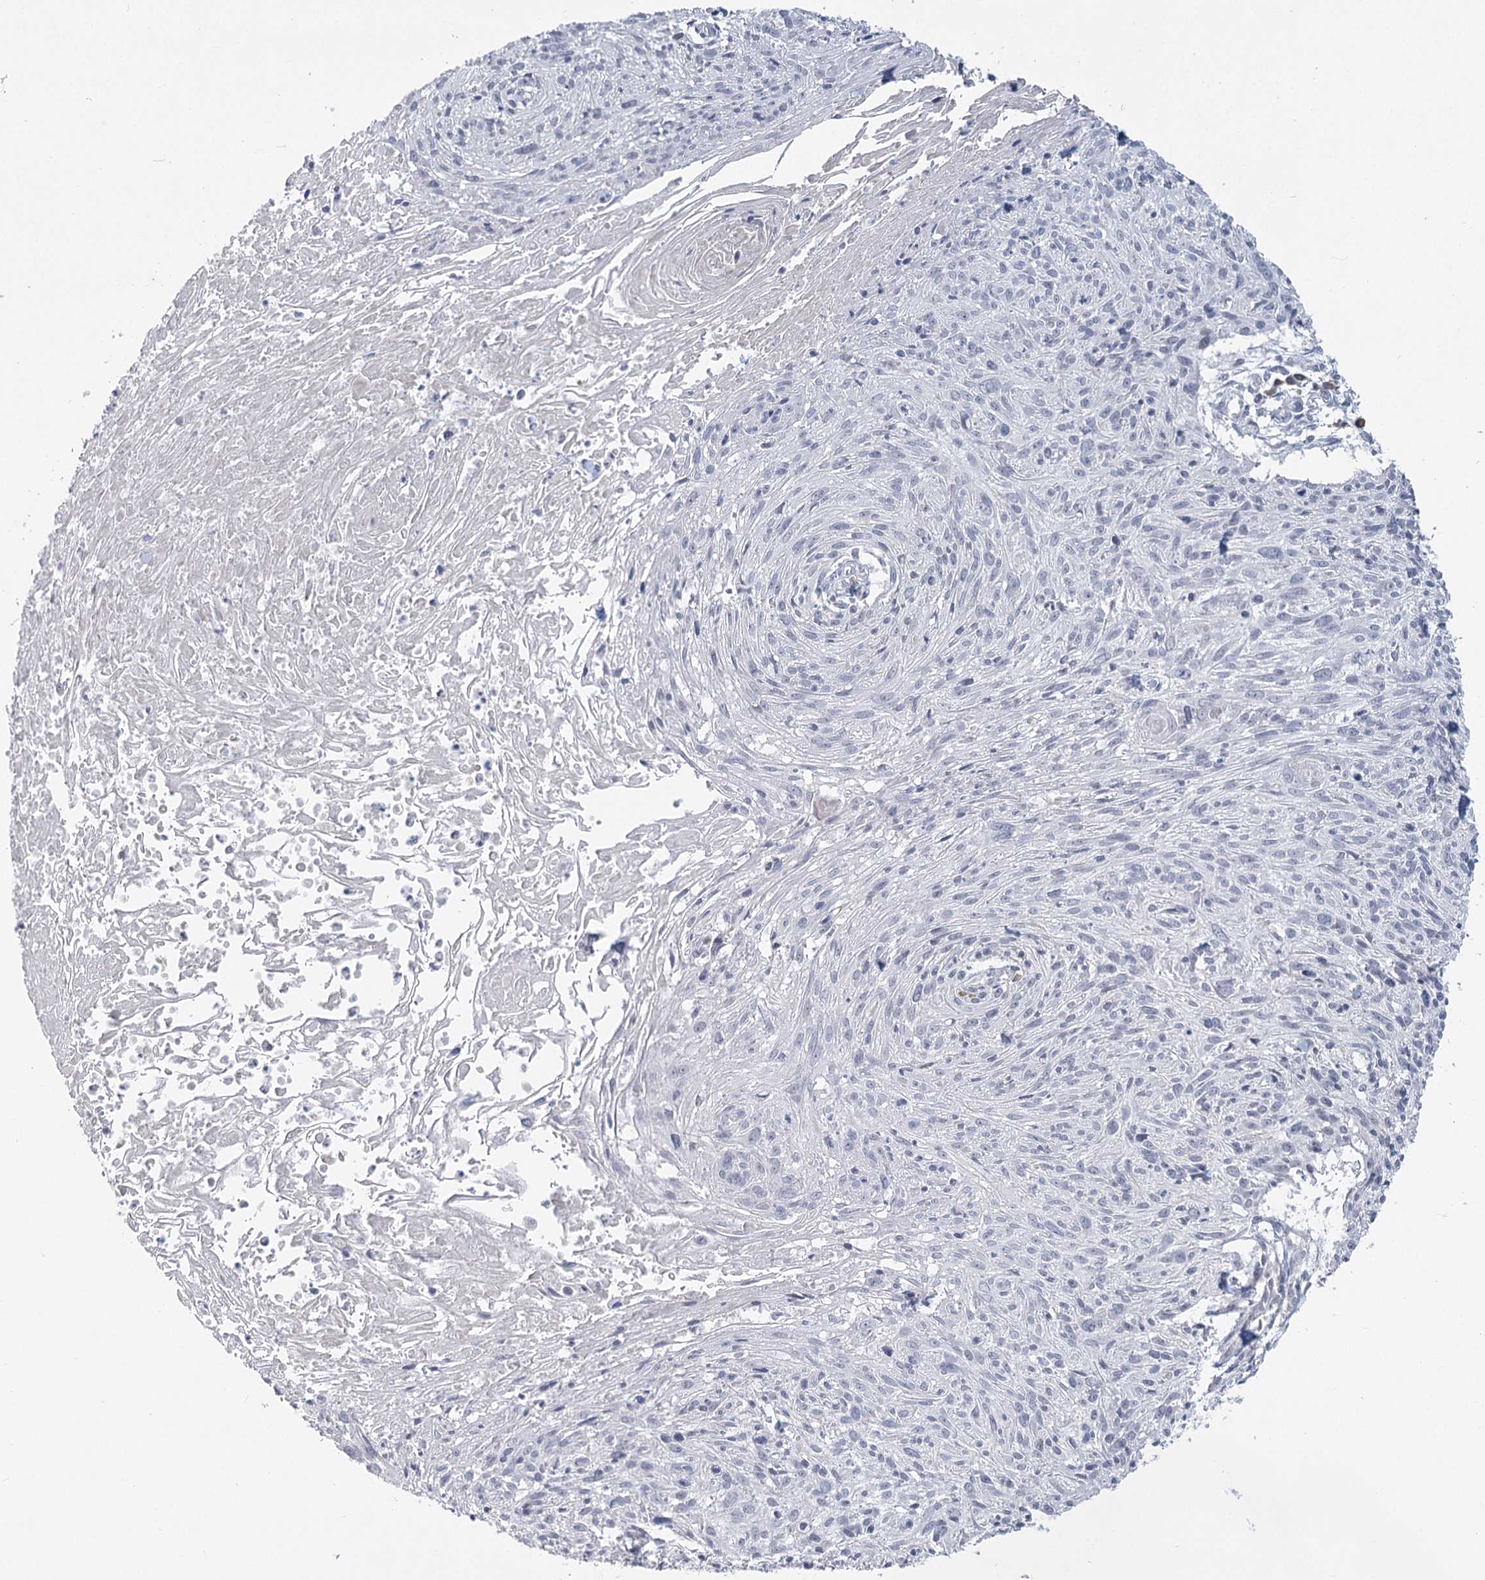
{"staining": {"intensity": "negative", "quantity": "none", "location": "none"}, "tissue": "cervical cancer", "cell_type": "Tumor cells", "image_type": "cancer", "snomed": [{"axis": "morphology", "description": "Squamous cell carcinoma, NOS"}, {"axis": "topography", "description": "Cervix"}], "caption": "Immunohistochemistry of cervical squamous cell carcinoma shows no staining in tumor cells. (DAB IHC visualized using brightfield microscopy, high magnification).", "gene": "SLC9A3", "patient": {"sex": "female", "age": 51}}